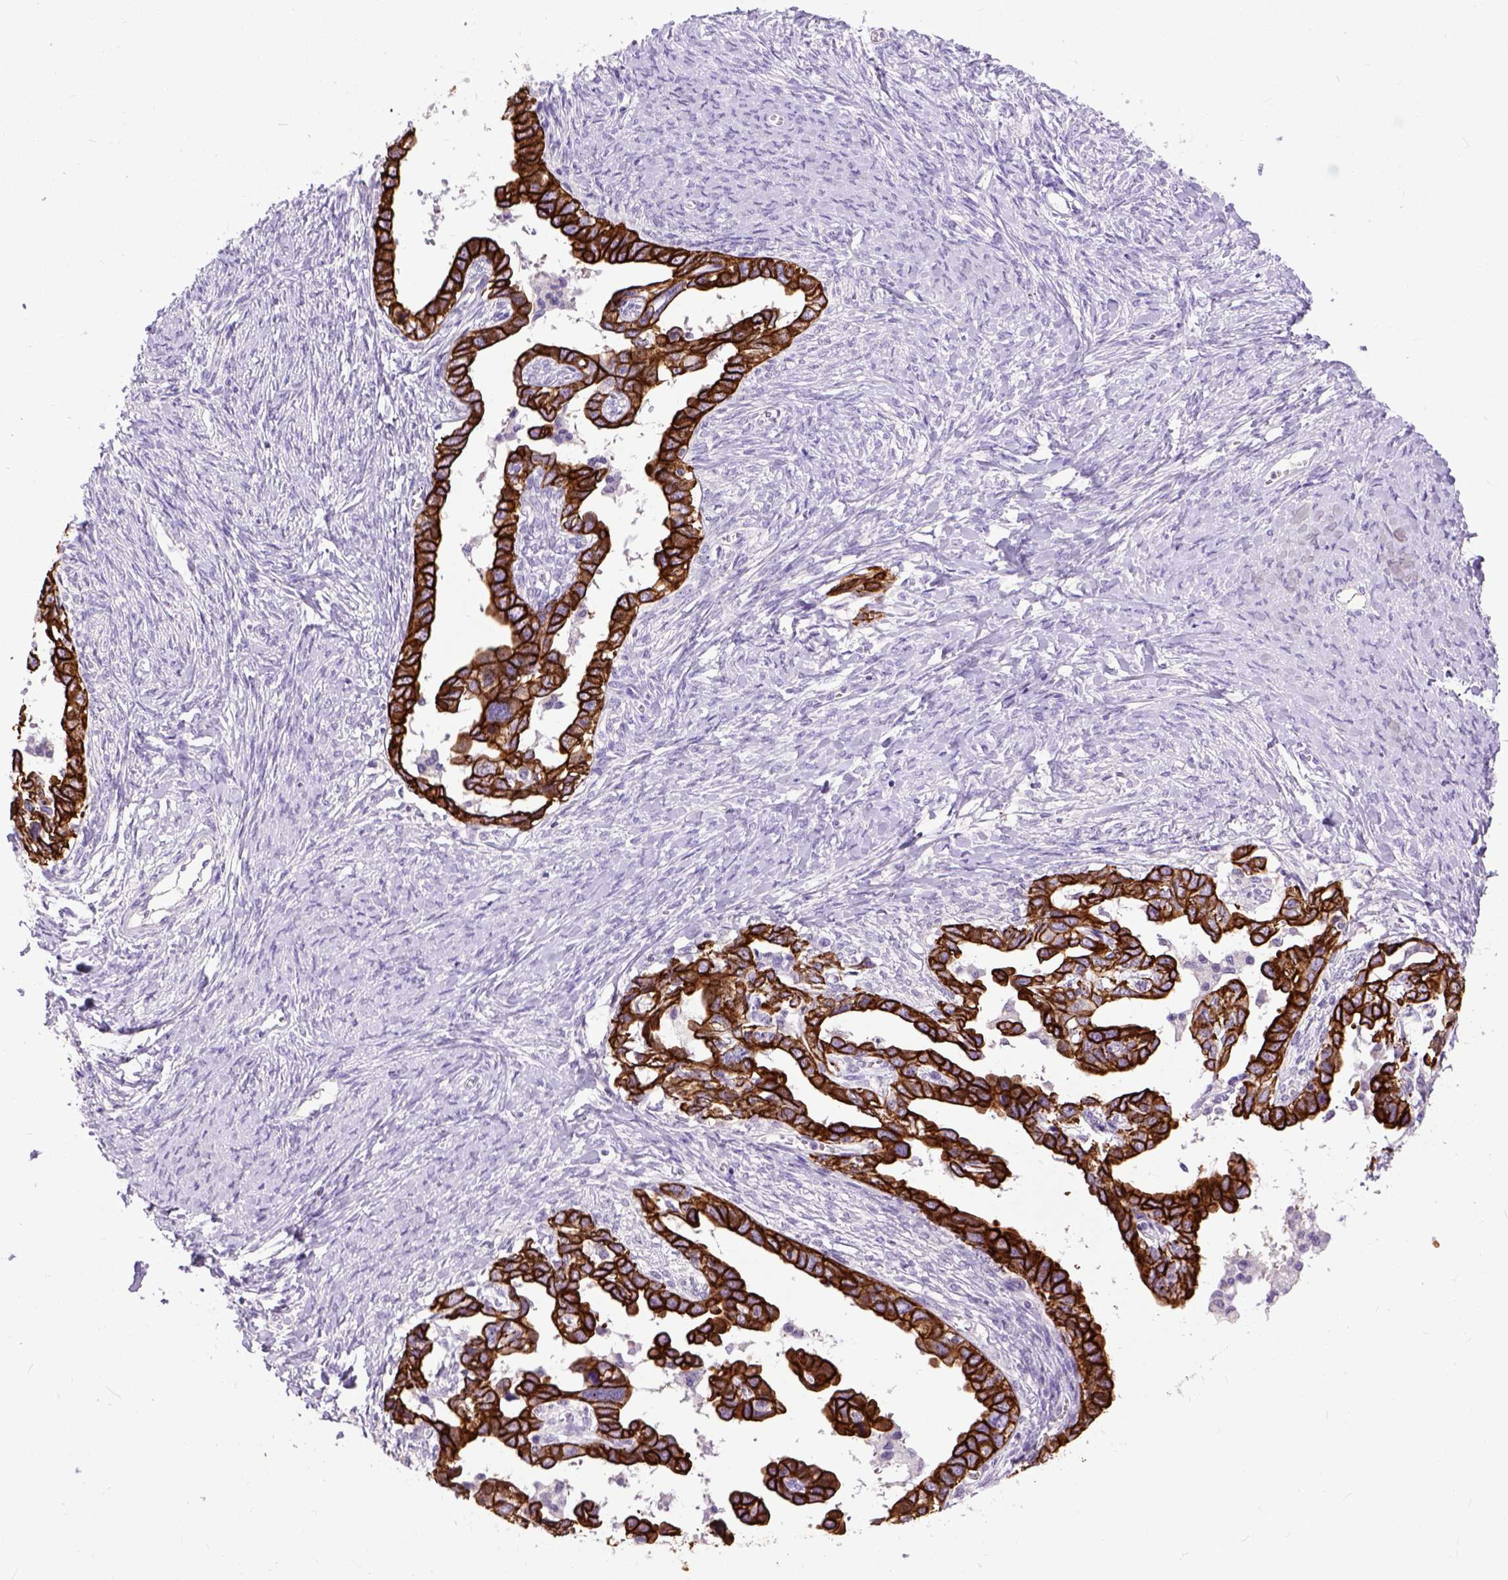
{"staining": {"intensity": "strong", "quantity": ">75%", "location": "cytoplasmic/membranous"}, "tissue": "ovarian cancer", "cell_type": "Tumor cells", "image_type": "cancer", "snomed": [{"axis": "morphology", "description": "Cystadenocarcinoma, serous, NOS"}, {"axis": "topography", "description": "Ovary"}], "caption": "This is an image of immunohistochemistry staining of serous cystadenocarcinoma (ovarian), which shows strong expression in the cytoplasmic/membranous of tumor cells.", "gene": "RAB25", "patient": {"sex": "female", "age": 69}}